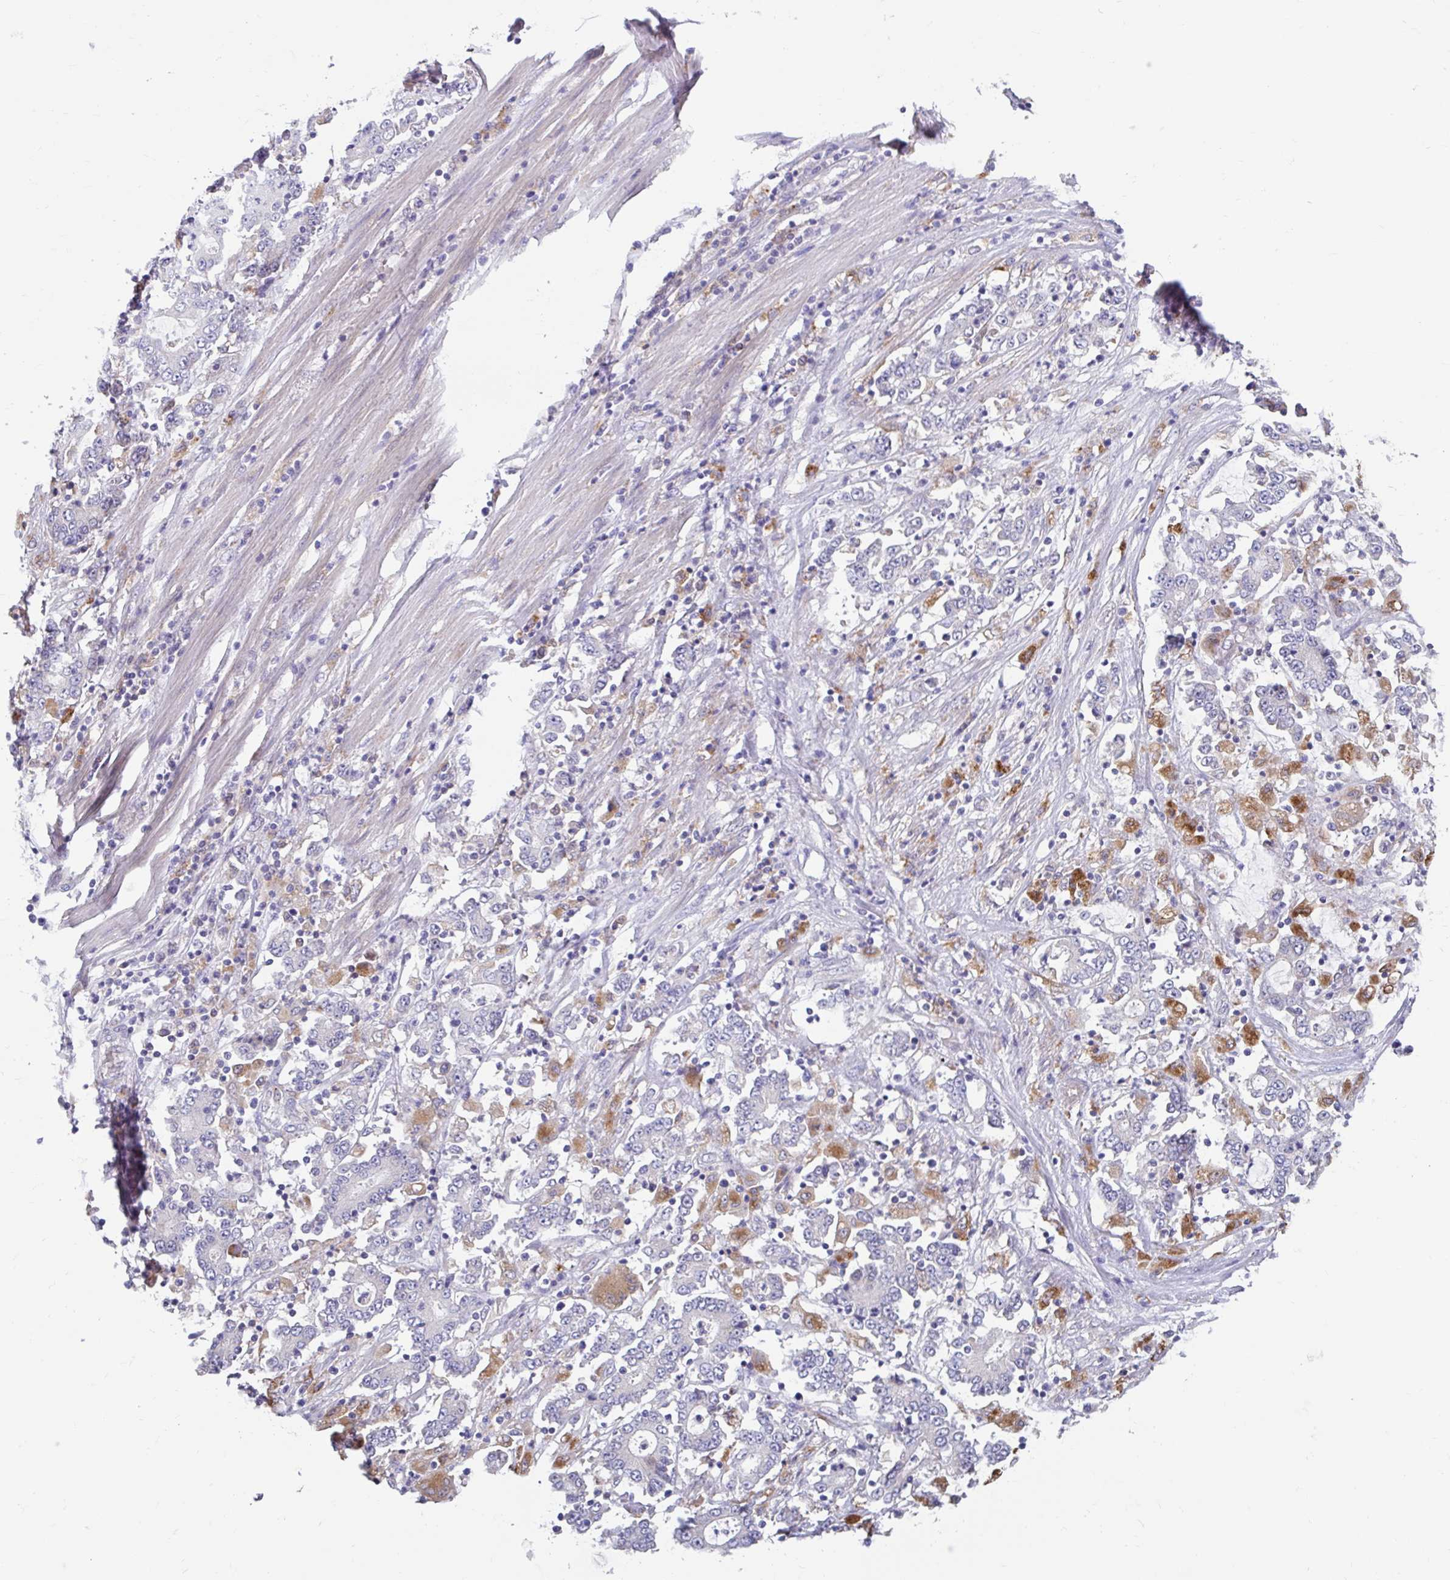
{"staining": {"intensity": "moderate", "quantity": "<25%", "location": "cytoplasmic/membranous"}, "tissue": "stomach cancer", "cell_type": "Tumor cells", "image_type": "cancer", "snomed": [{"axis": "morphology", "description": "Adenocarcinoma, NOS"}, {"axis": "topography", "description": "Stomach, upper"}], "caption": "Protein expression by immunohistochemistry demonstrates moderate cytoplasmic/membranous expression in approximately <25% of tumor cells in adenocarcinoma (stomach). Nuclei are stained in blue.", "gene": "ZNF33A", "patient": {"sex": "male", "age": 68}}